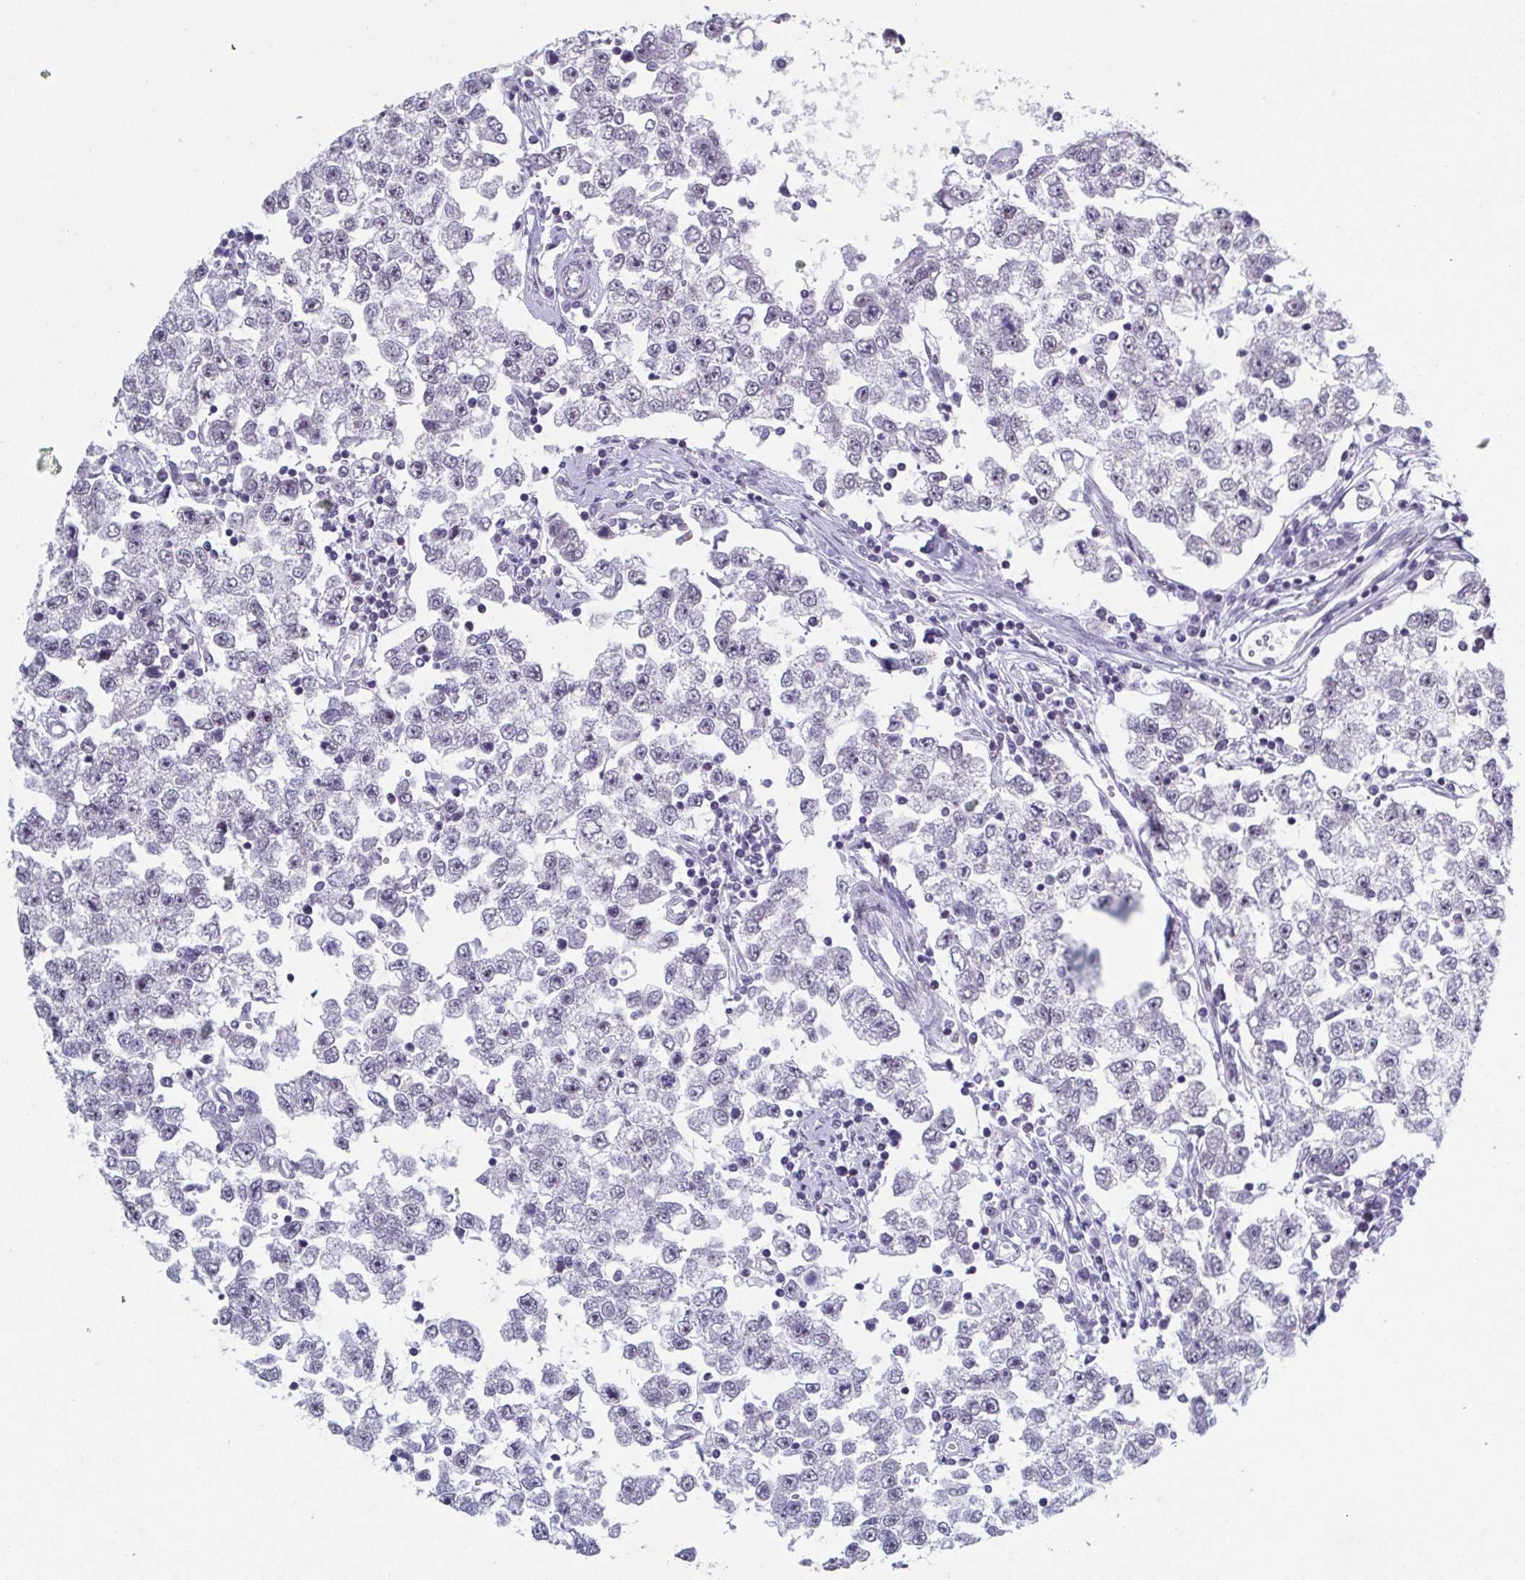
{"staining": {"intensity": "negative", "quantity": "none", "location": "none"}, "tissue": "testis cancer", "cell_type": "Tumor cells", "image_type": "cancer", "snomed": [{"axis": "morphology", "description": "Seminoma, NOS"}, {"axis": "topography", "description": "Testis"}], "caption": "High magnification brightfield microscopy of testis seminoma stained with DAB (brown) and counterstained with hematoxylin (blue): tumor cells show no significant positivity.", "gene": "TMEM92", "patient": {"sex": "male", "age": 34}}